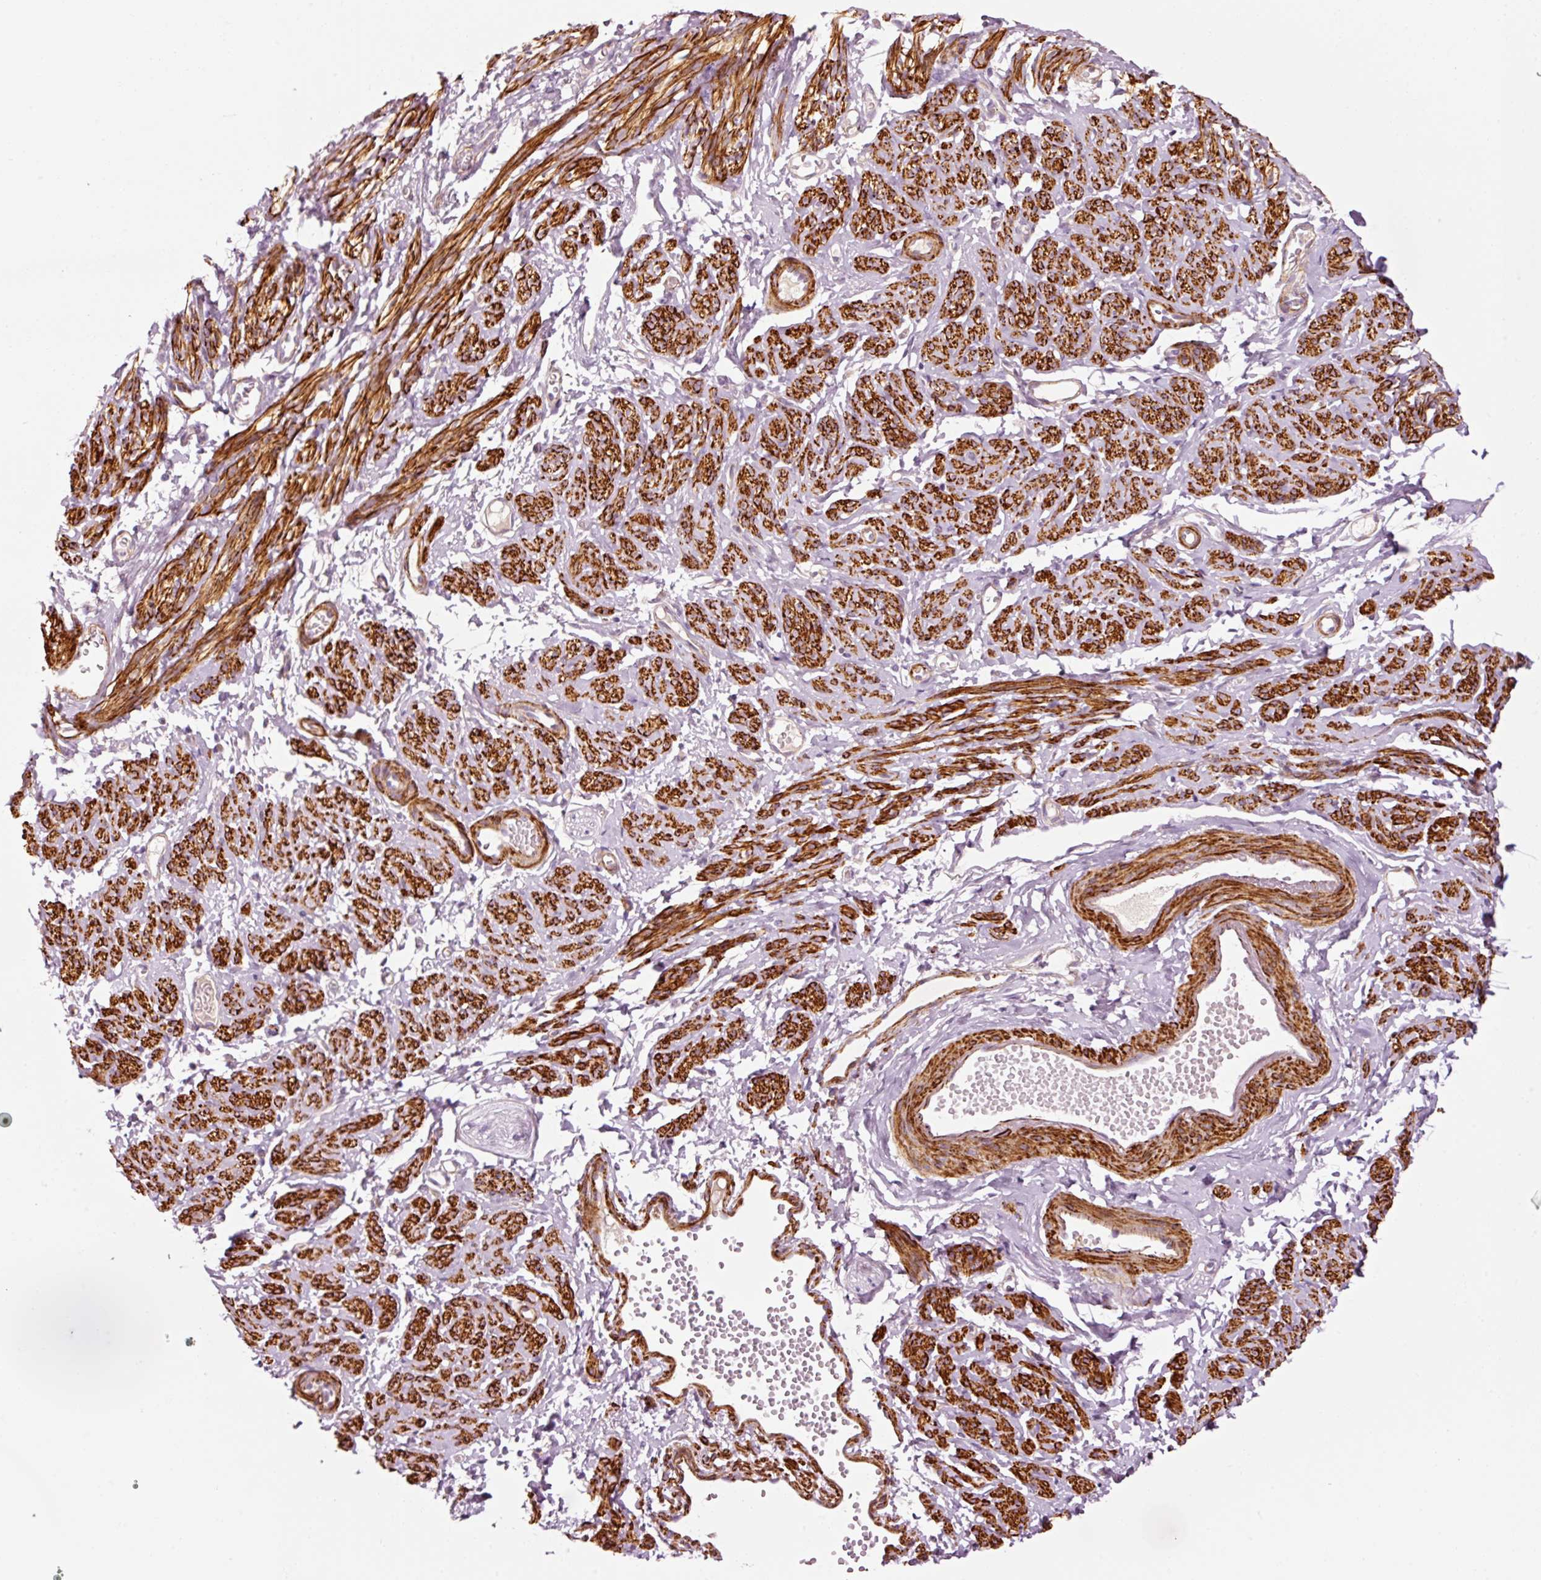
{"staining": {"intensity": "strong", "quantity": ">75%", "location": "cytoplasmic/membranous"}, "tissue": "smooth muscle", "cell_type": "Smooth muscle cells", "image_type": "normal", "snomed": [{"axis": "morphology", "description": "Normal tissue, NOS"}, {"axis": "topography", "description": "Smooth muscle"}], "caption": "Immunohistochemistry (IHC) (DAB) staining of unremarkable smooth muscle displays strong cytoplasmic/membranous protein expression in approximately >75% of smooth muscle cells. (Brightfield microscopy of DAB IHC at high magnification).", "gene": "ANKRD20A1", "patient": {"sex": "female", "age": 65}}